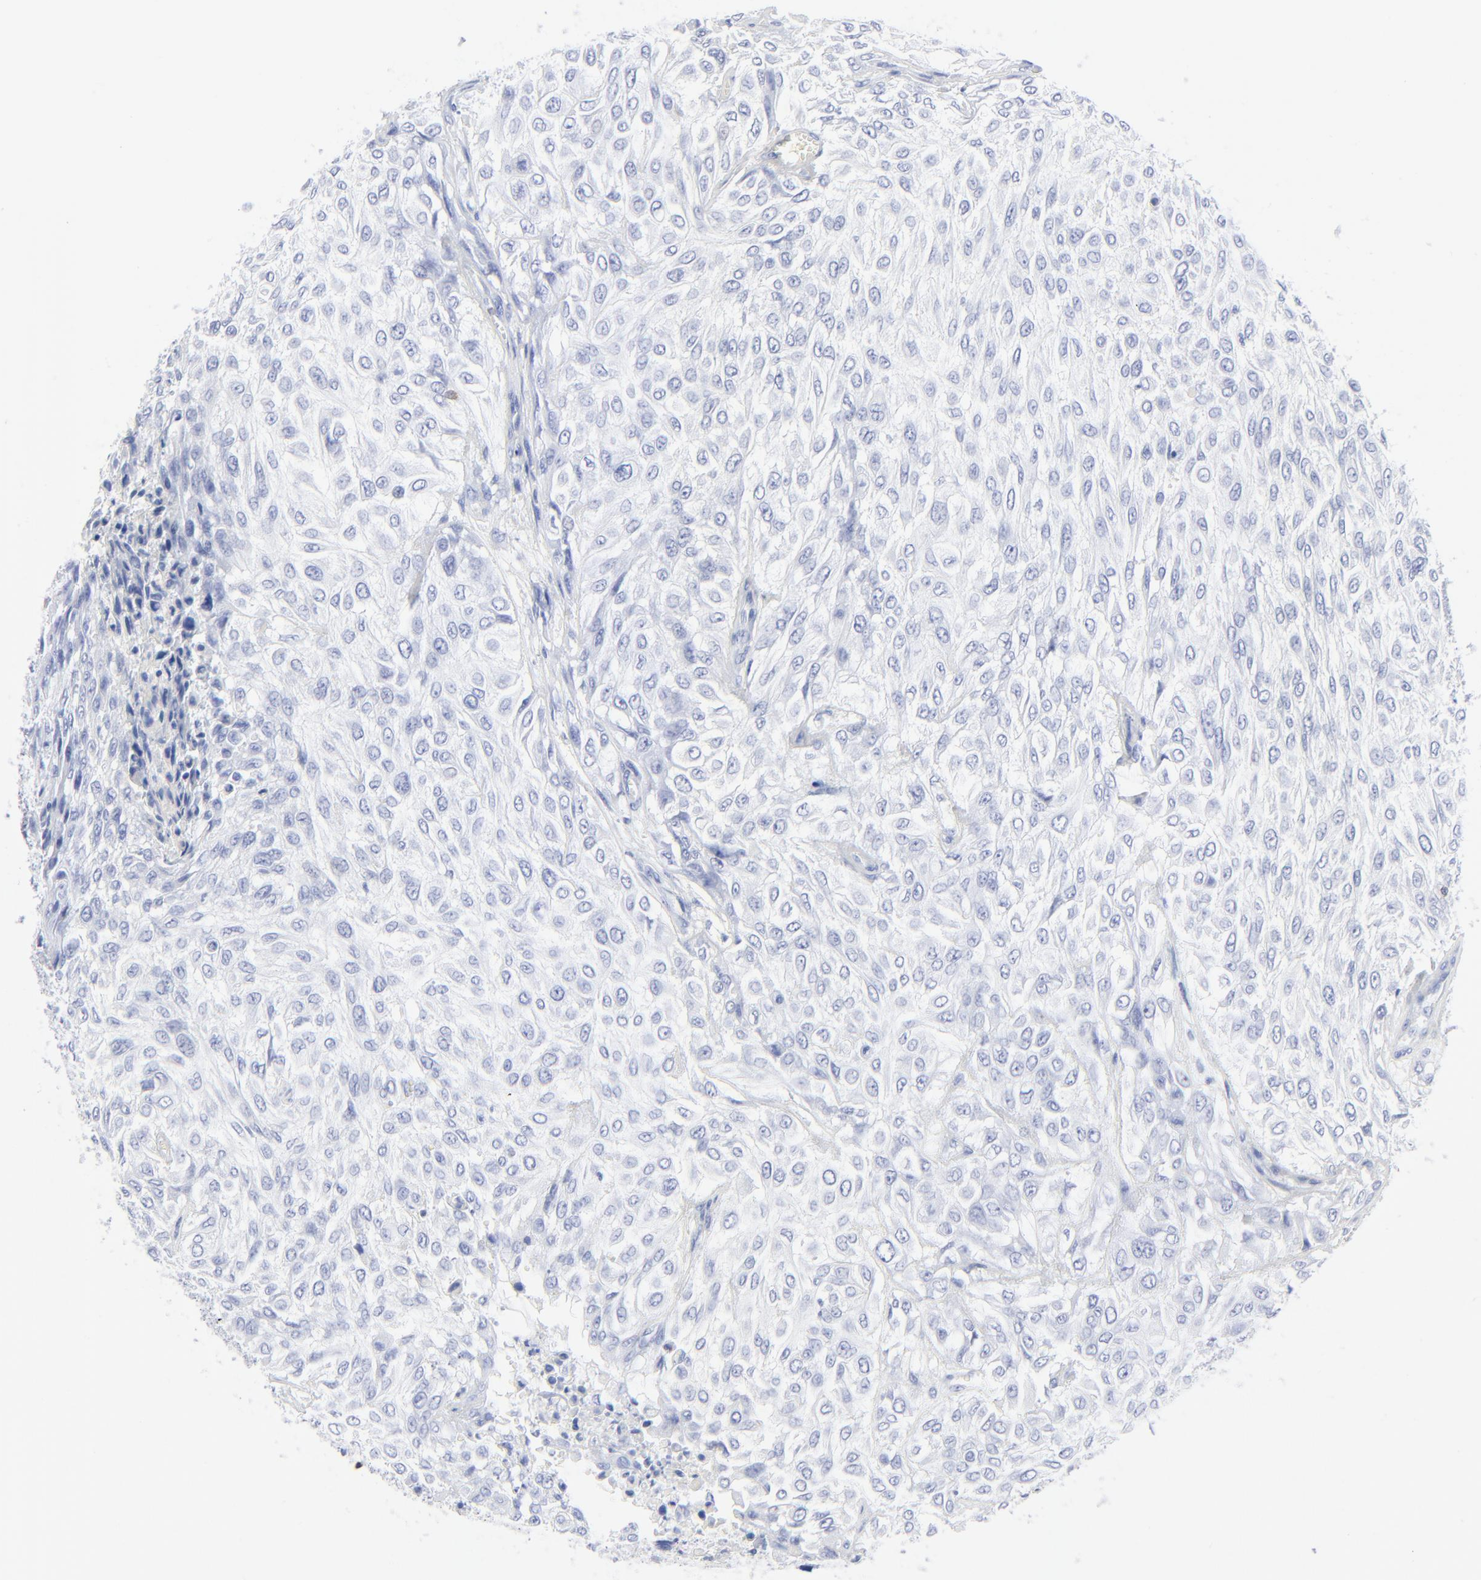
{"staining": {"intensity": "negative", "quantity": "none", "location": "none"}, "tissue": "urothelial cancer", "cell_type": "Tumor cells", "image_type": "cancer", "snomed": [{"axis": "morphology", "description": "Urothelial carcinoma, High grade"}, {"axis": "topography", "description": "Urinary bladder"}], "caption": "The photomicrograph displays no significant staining in tumor cells of urothelial cancer.", "gene": "LCK", "patient": {"sex": "male", "age": 57}}